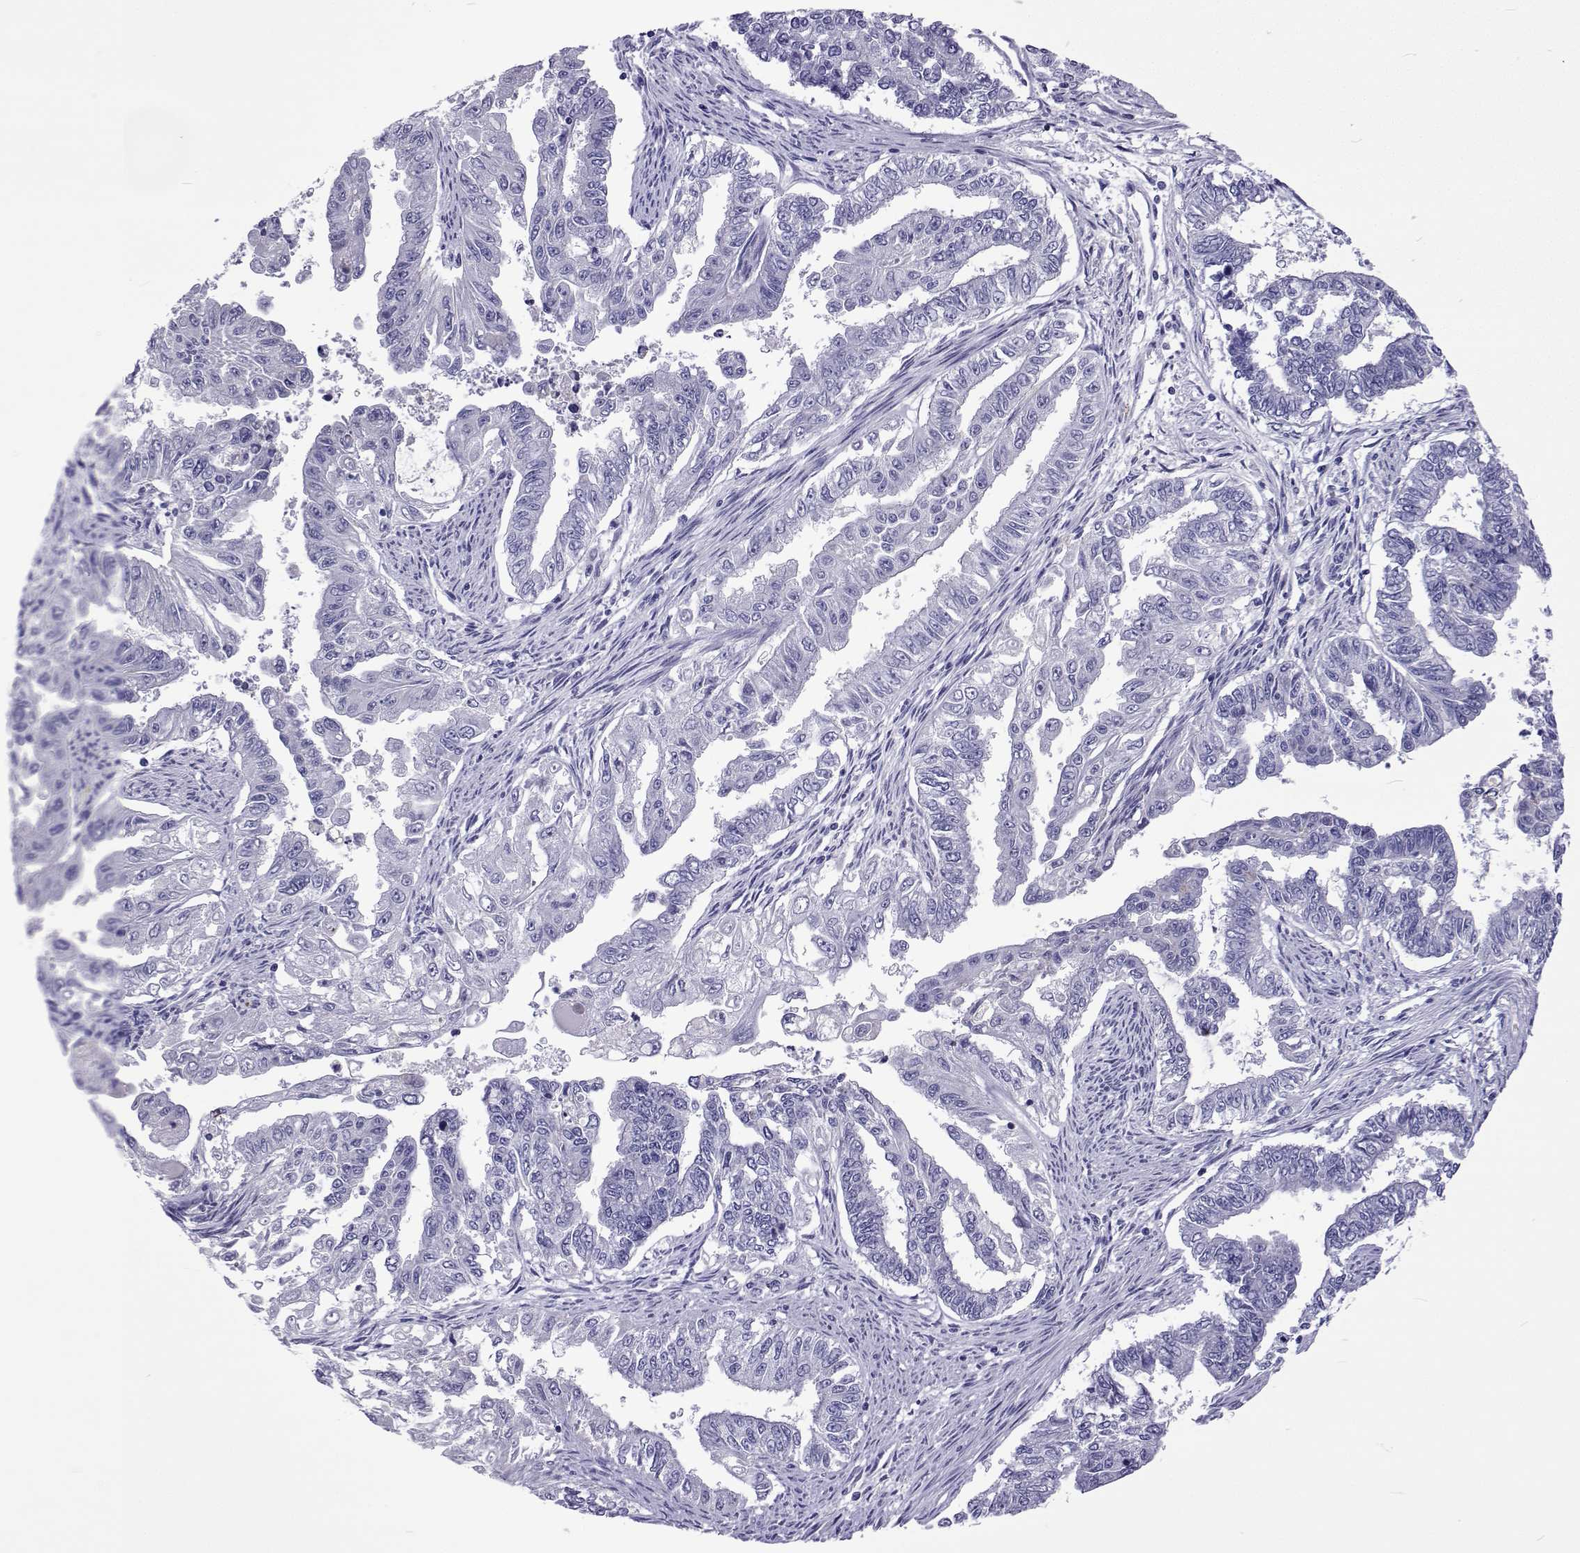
{"staining": {"intensity": "negative", "quantity": "none", "location": "none"}, "tissue": "endometrial cancer", "cell_type": "Tumor cells", "image_type": "cancer", "snomed": [{"axis": "morphology", "description": "Adenocarcinoma, NOS"}, {"axis": "topography", "description": "Uterus"}], "caption": "This is an IHC image of endometrial cancer (adenocarcinoma). There is no positivity in tumor cells.", "gene": "UMODL1", "patient": {"sex": "female", "age": 59}}